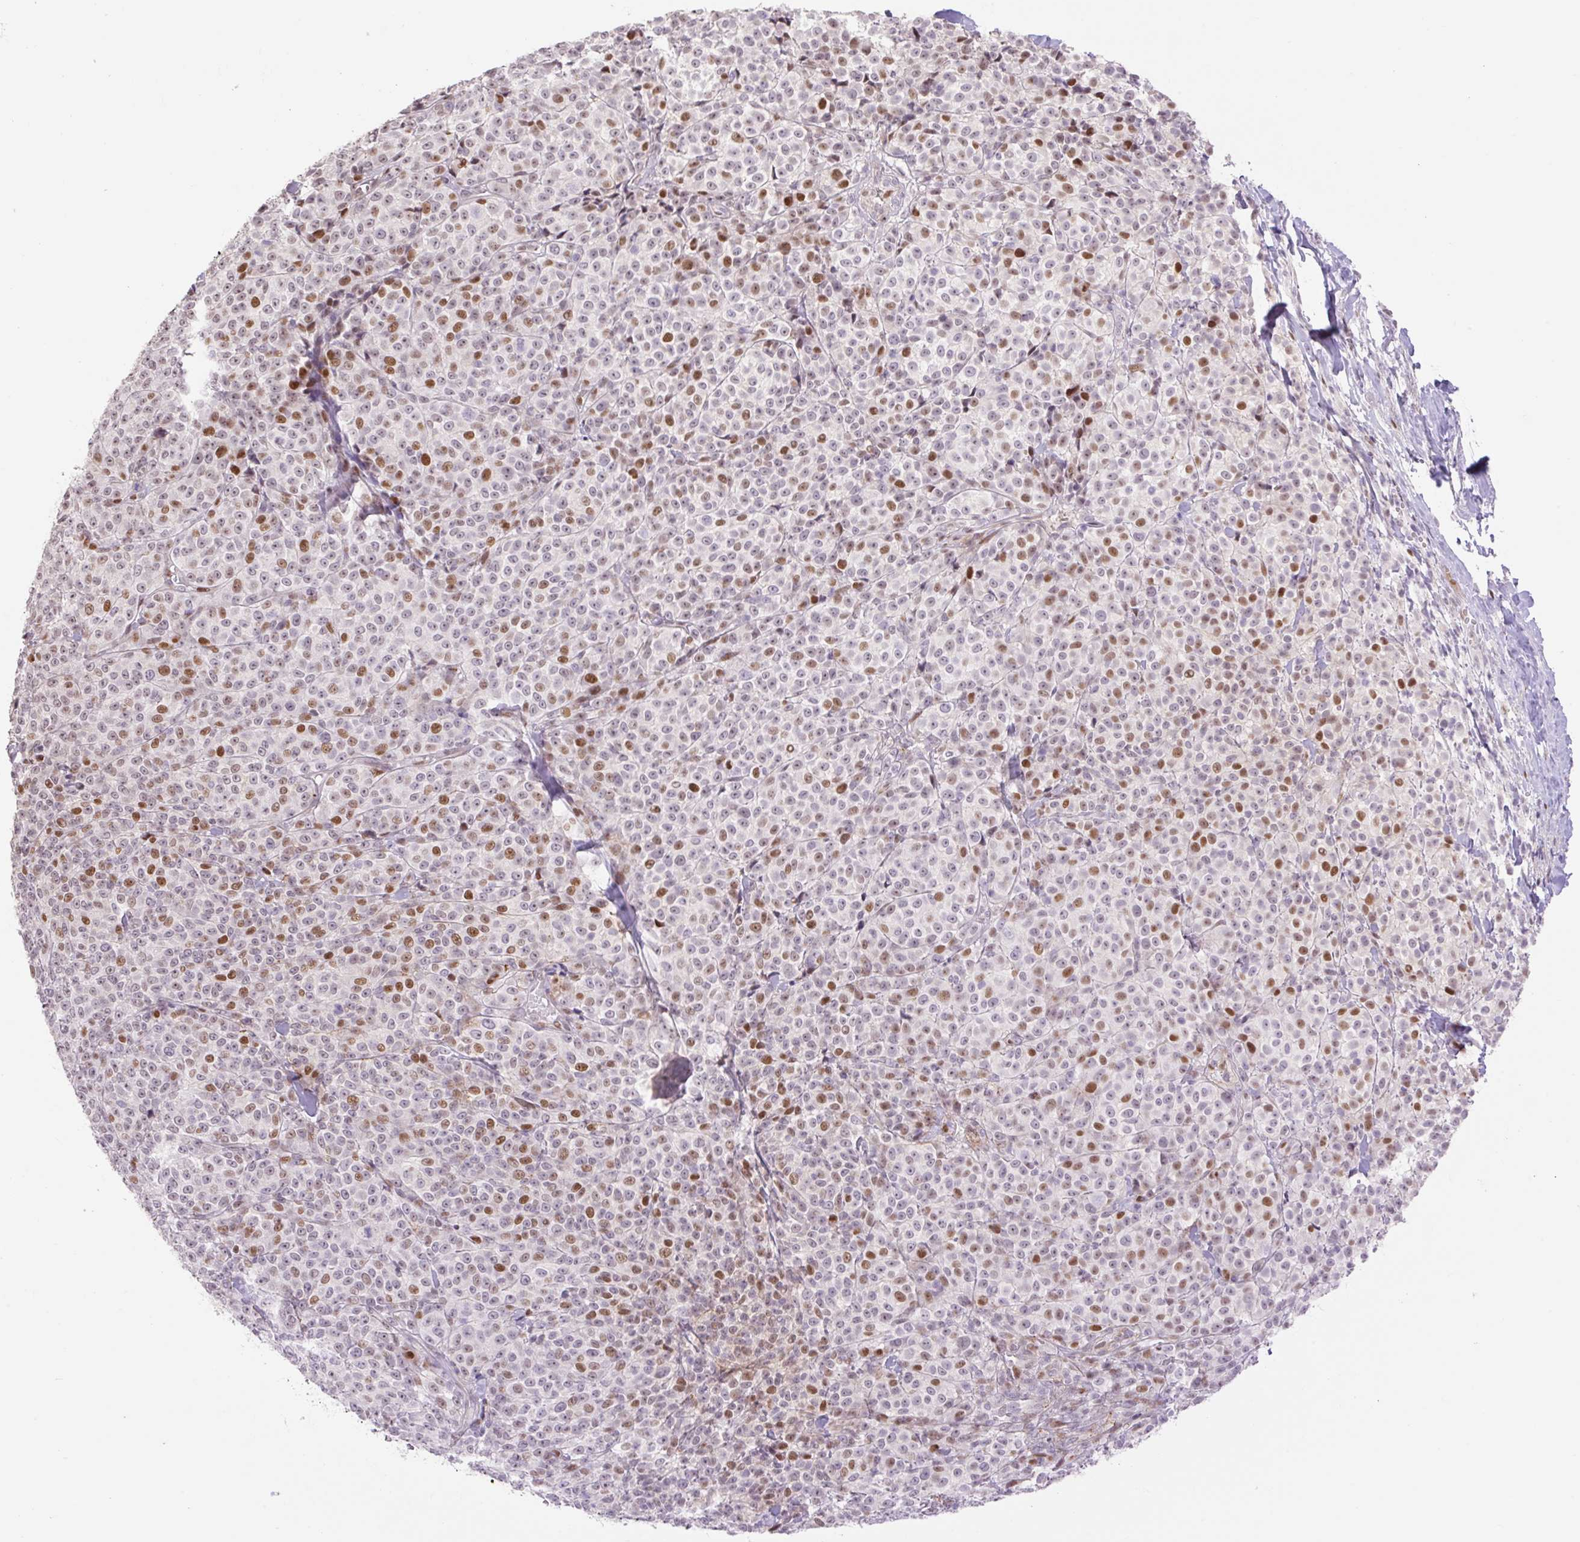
{"staining": {"intensity": "moderate", "quantity": "25%-75%", "location": "nuclear"}, "tissue": "melanoma", "cell_type": "Tumor cells", "image_type": "cancer", "snomed": [{"axis": "morphology", "description": "Normal tissue, NOS"}, {"axis": "morphology", "description": "Malignant melanoma, NOS"}, {"axis": "topography", "description": "Skin"}], "caption": "Malignant melanoma stained for a protein (brown) reveals moderate nuclear positive expression in approximately 25%-75% of tumor cells.", "gene": "RIPPLY3", "patient": {"sex": "female", "age": 34}}